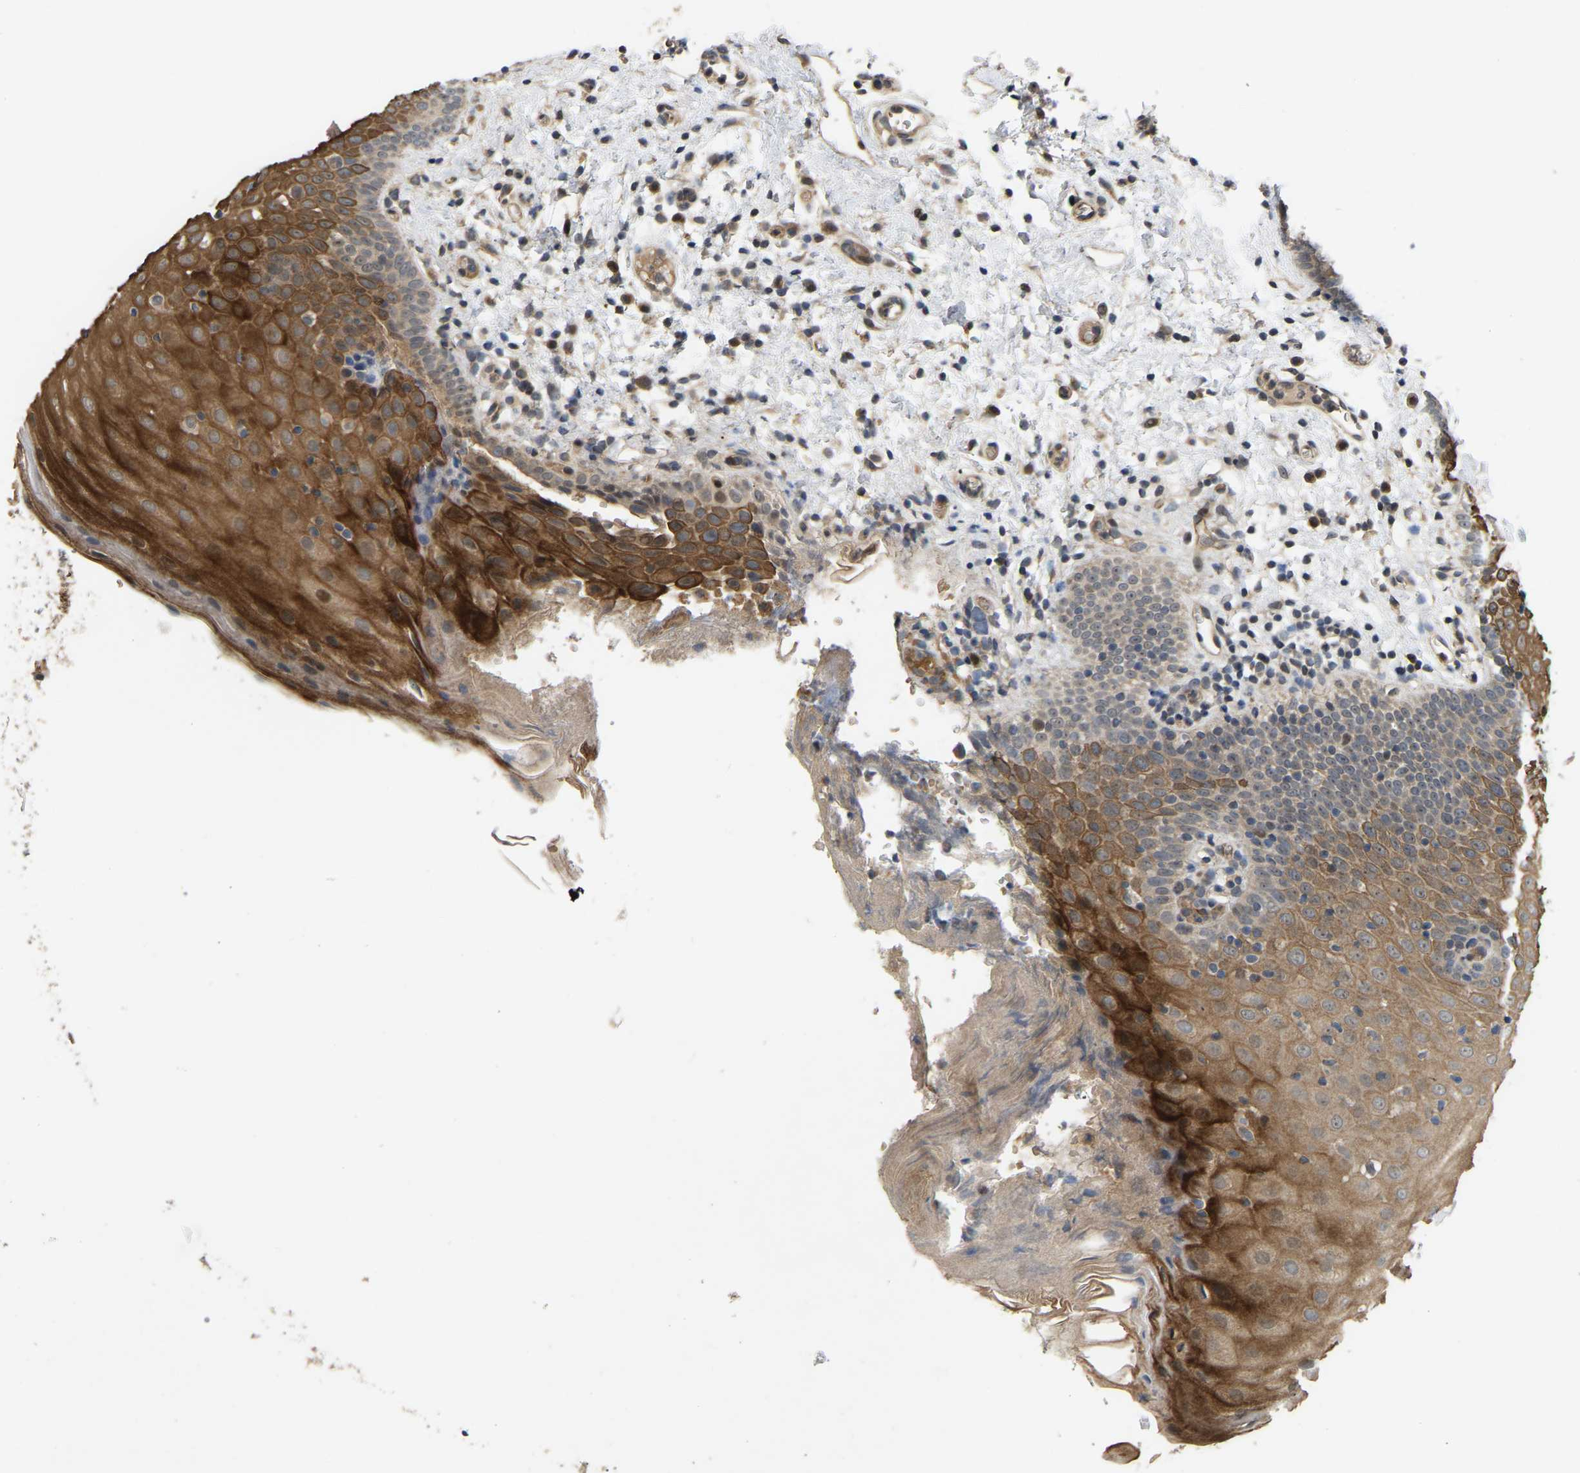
{"staining": {"intensity": "strong", "quantity": ">75%", "location": "cytoplasmic/membranous"}, "tissue": "oral mucosa", "cell_type": "Squamous epithelial cells", "image_type": "normal", "snomed": [{"axis": "morphology", "description": "Normal tissue, NOS"}, {"axis": "topography", "description": "Oral tissue"}], "caption": "Human oral mucosa stained for a protein (brown) reveals strong cytoplasmic/membranous positive staining in approximately >75% of squamous epithelial cells.", "gene": "LIMK2", "patient": {"sex": "male", "age": 66}}